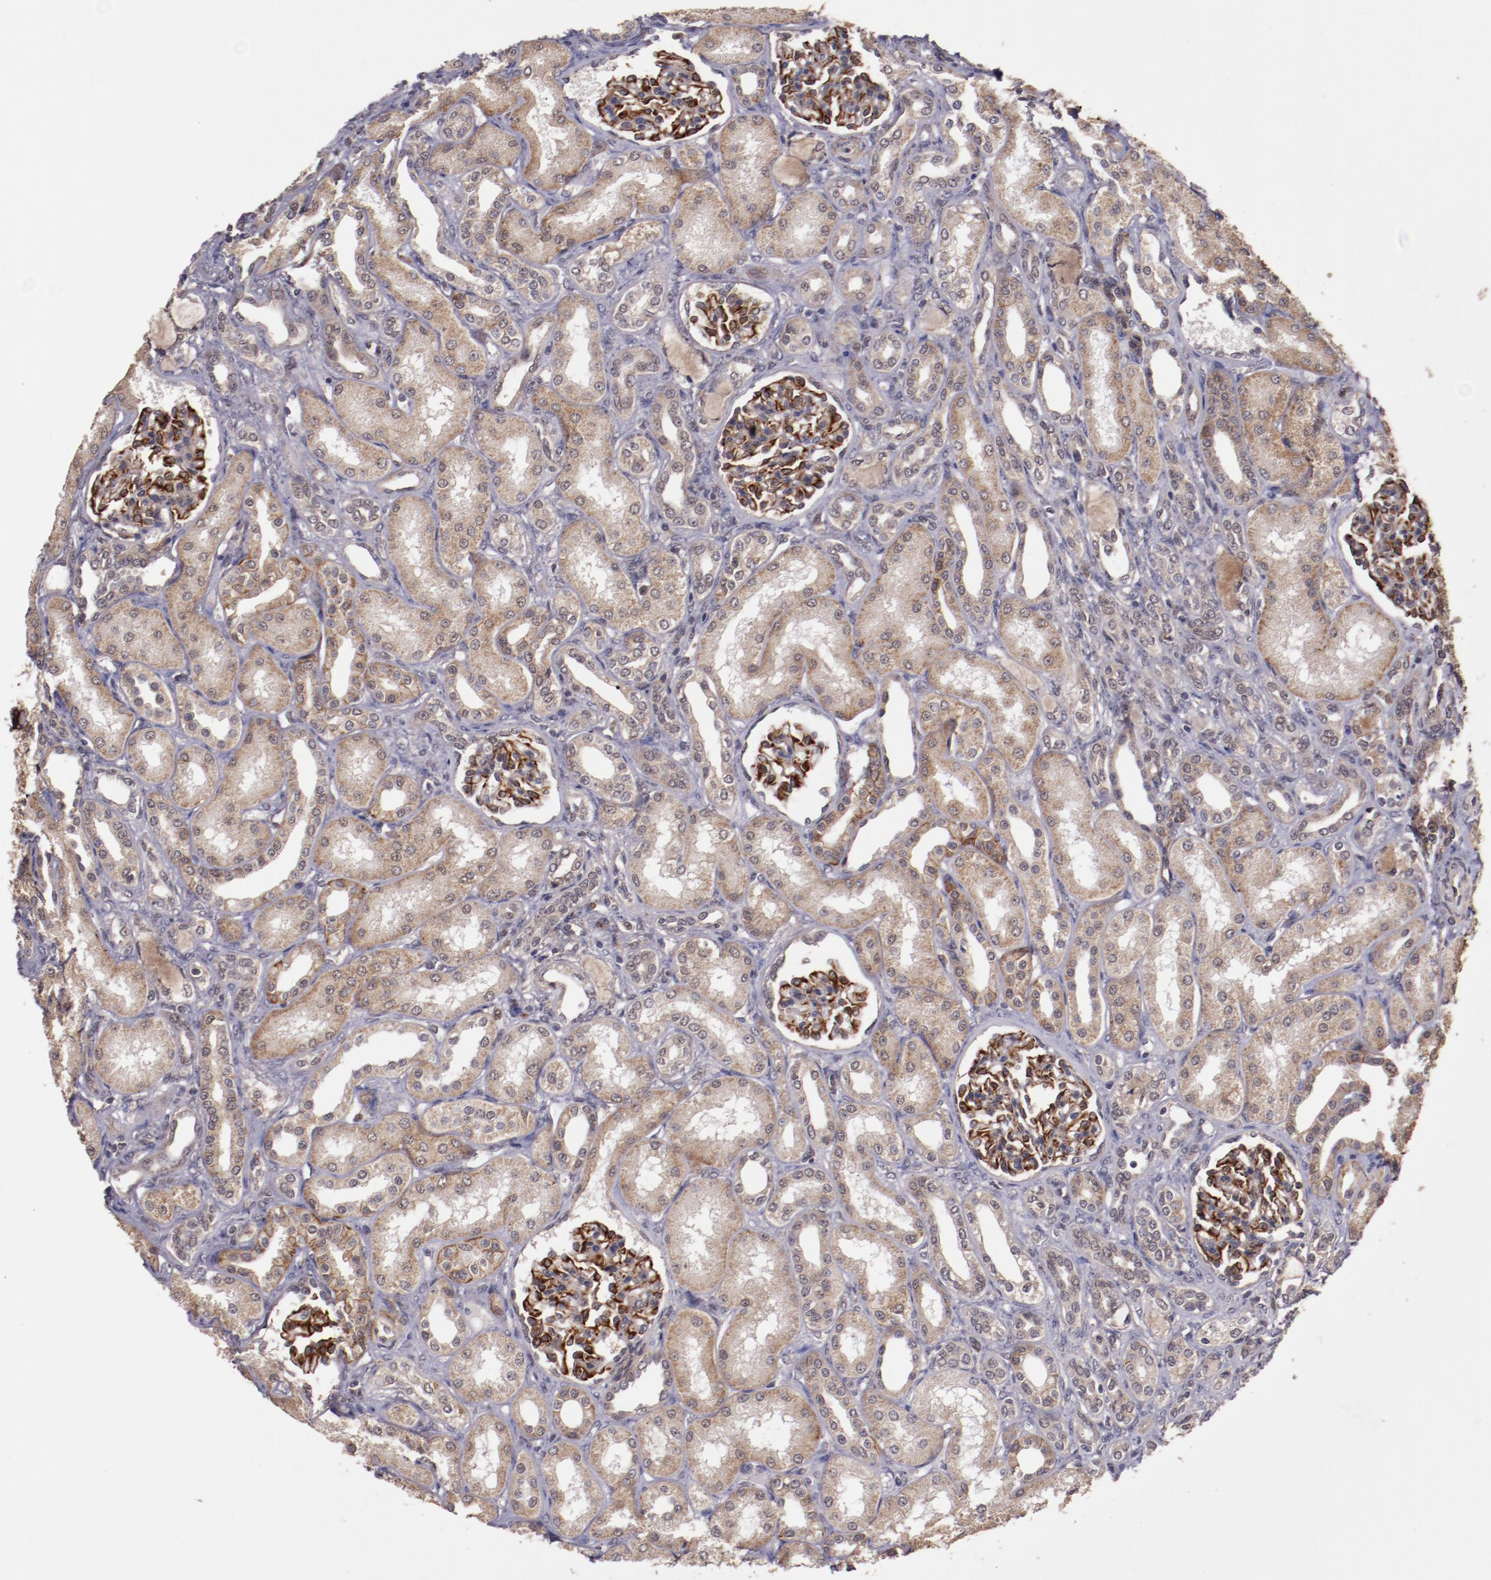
{"staining": {"intensity": "strong", "quantity": "25%-75%", "location": "cytoplasmic/membranous"}, "tissue": "kidney", "cell_type": "Cells in glomeruli", "image_type": "normal", "snomed": [{"axis": "morphology", "description": "Normal tissue, NOS"}, {"axis": "topography", "description": "Kidney"}], "caption": "Immunohistochemical staining of unremarkable human kidney reveals strong cytoplasmic/membranous protein staining in approximately 25%-75% of cells in glomeruli. (IHC, brightfield microscopy, high magnification).", "gene": "FTSJ1", "patient": {"sex": "male", "age": 7}}